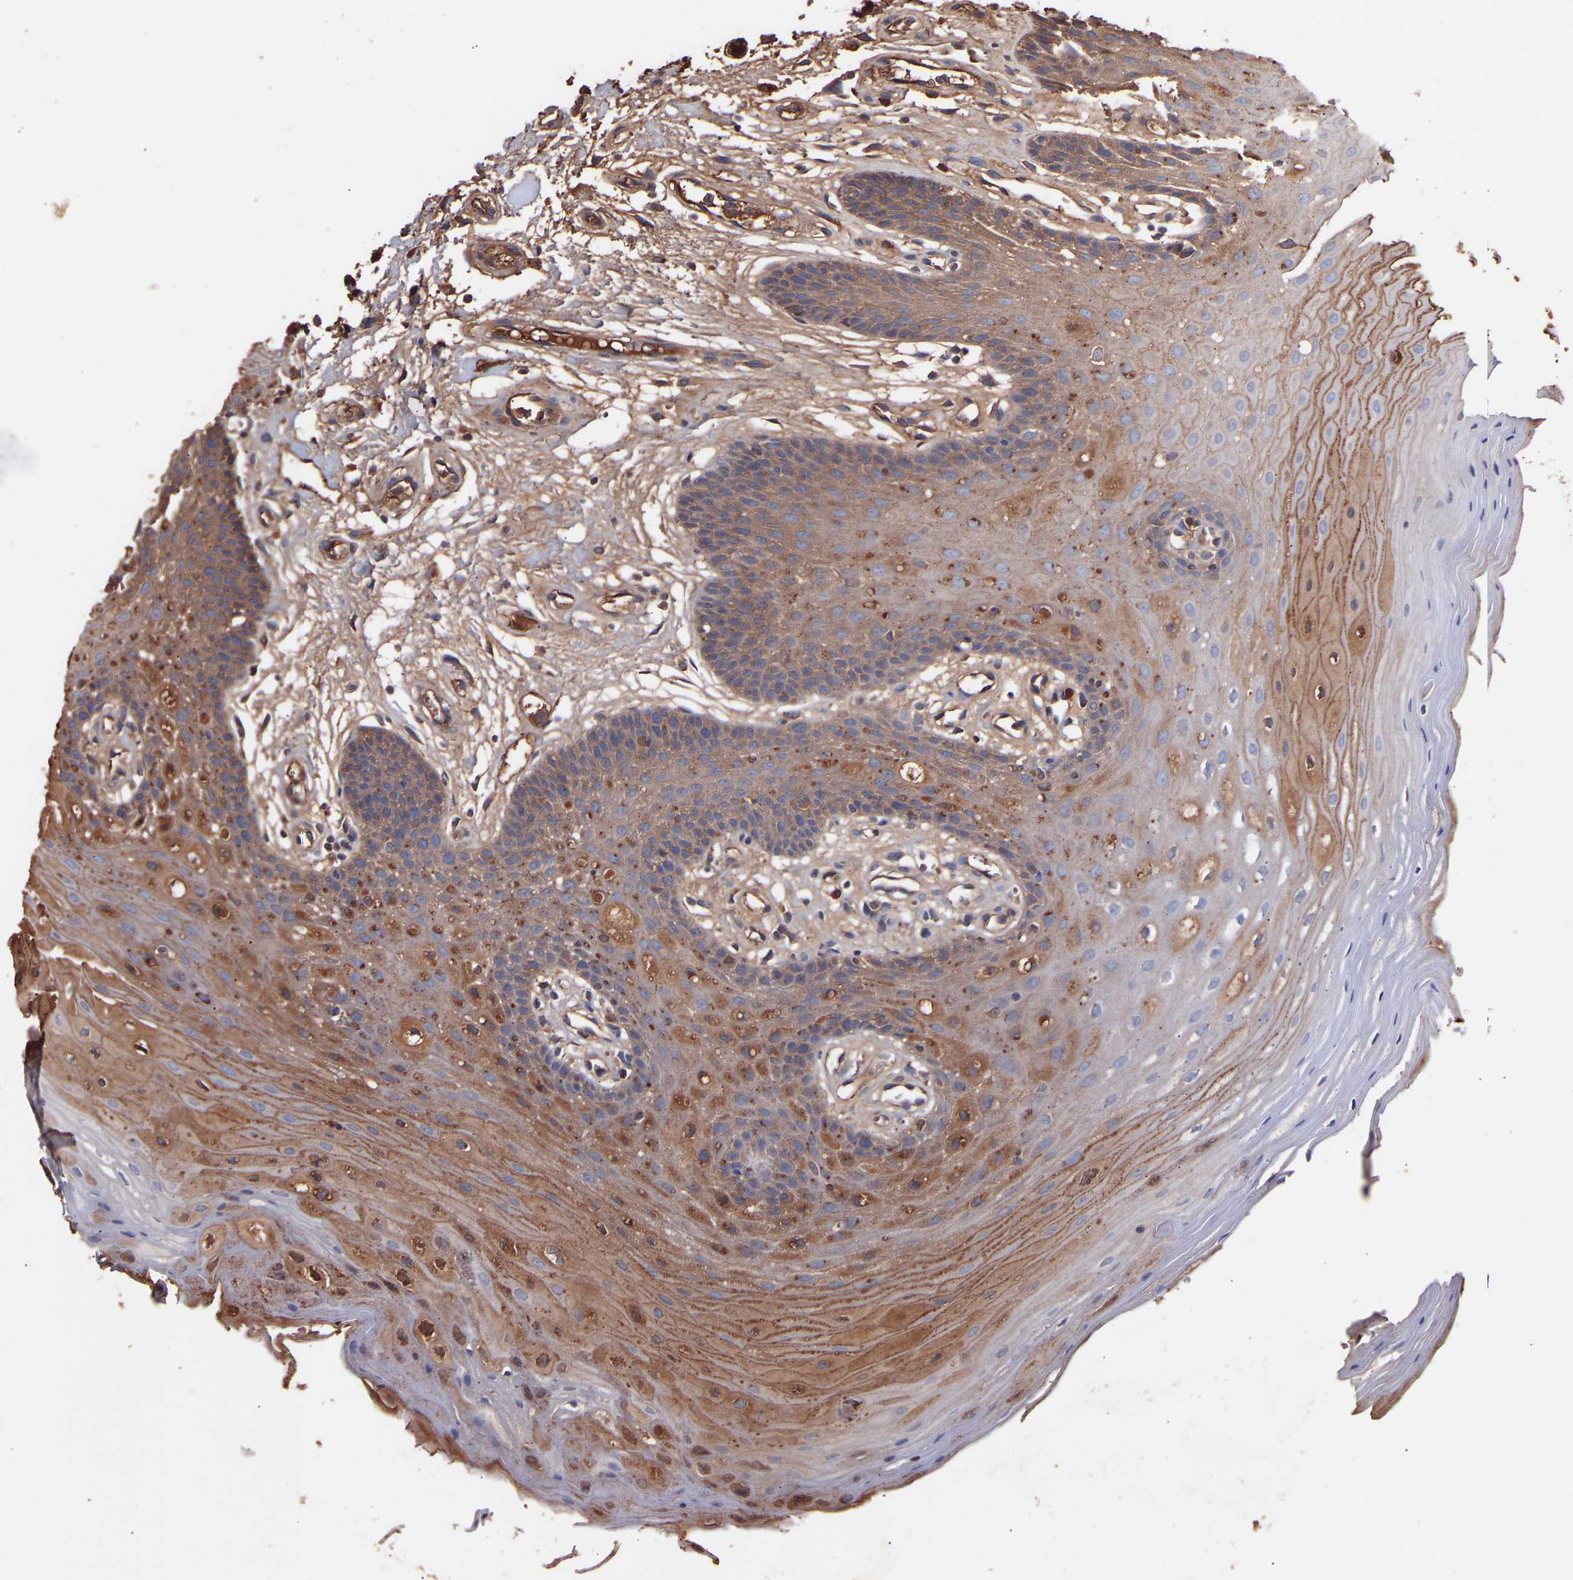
{"staining": {"intensity": "moderate", "quantity": ">75%", "location": "cytoplasmic/membranous"}, "tissue": "oral mucosa", "cell_type": "Squamous epithelial cells", "image_type": "normal", "snomed": [{"axis": "morphology", "description": "Normal tissue, NOS"}, {"axis": "morphology", "description": "Squamous cell carcinoma, NOS"}, {"axis": "topography", "description": "Oral tissue"}, {"axis": "topography", "description": "Head-Neck"}], "caption": "High-power microscopy captured an immunohistochemistry image of normal oral mucosa, revealing moderate cytoplasmic/membranous expression in about >75% of squamous epithelial cells. (DAB IHC, brown staining for protein, blue staining for nuclei).", "gene": "TMEM268", "patient": {"sex": "male", "age": 71}}